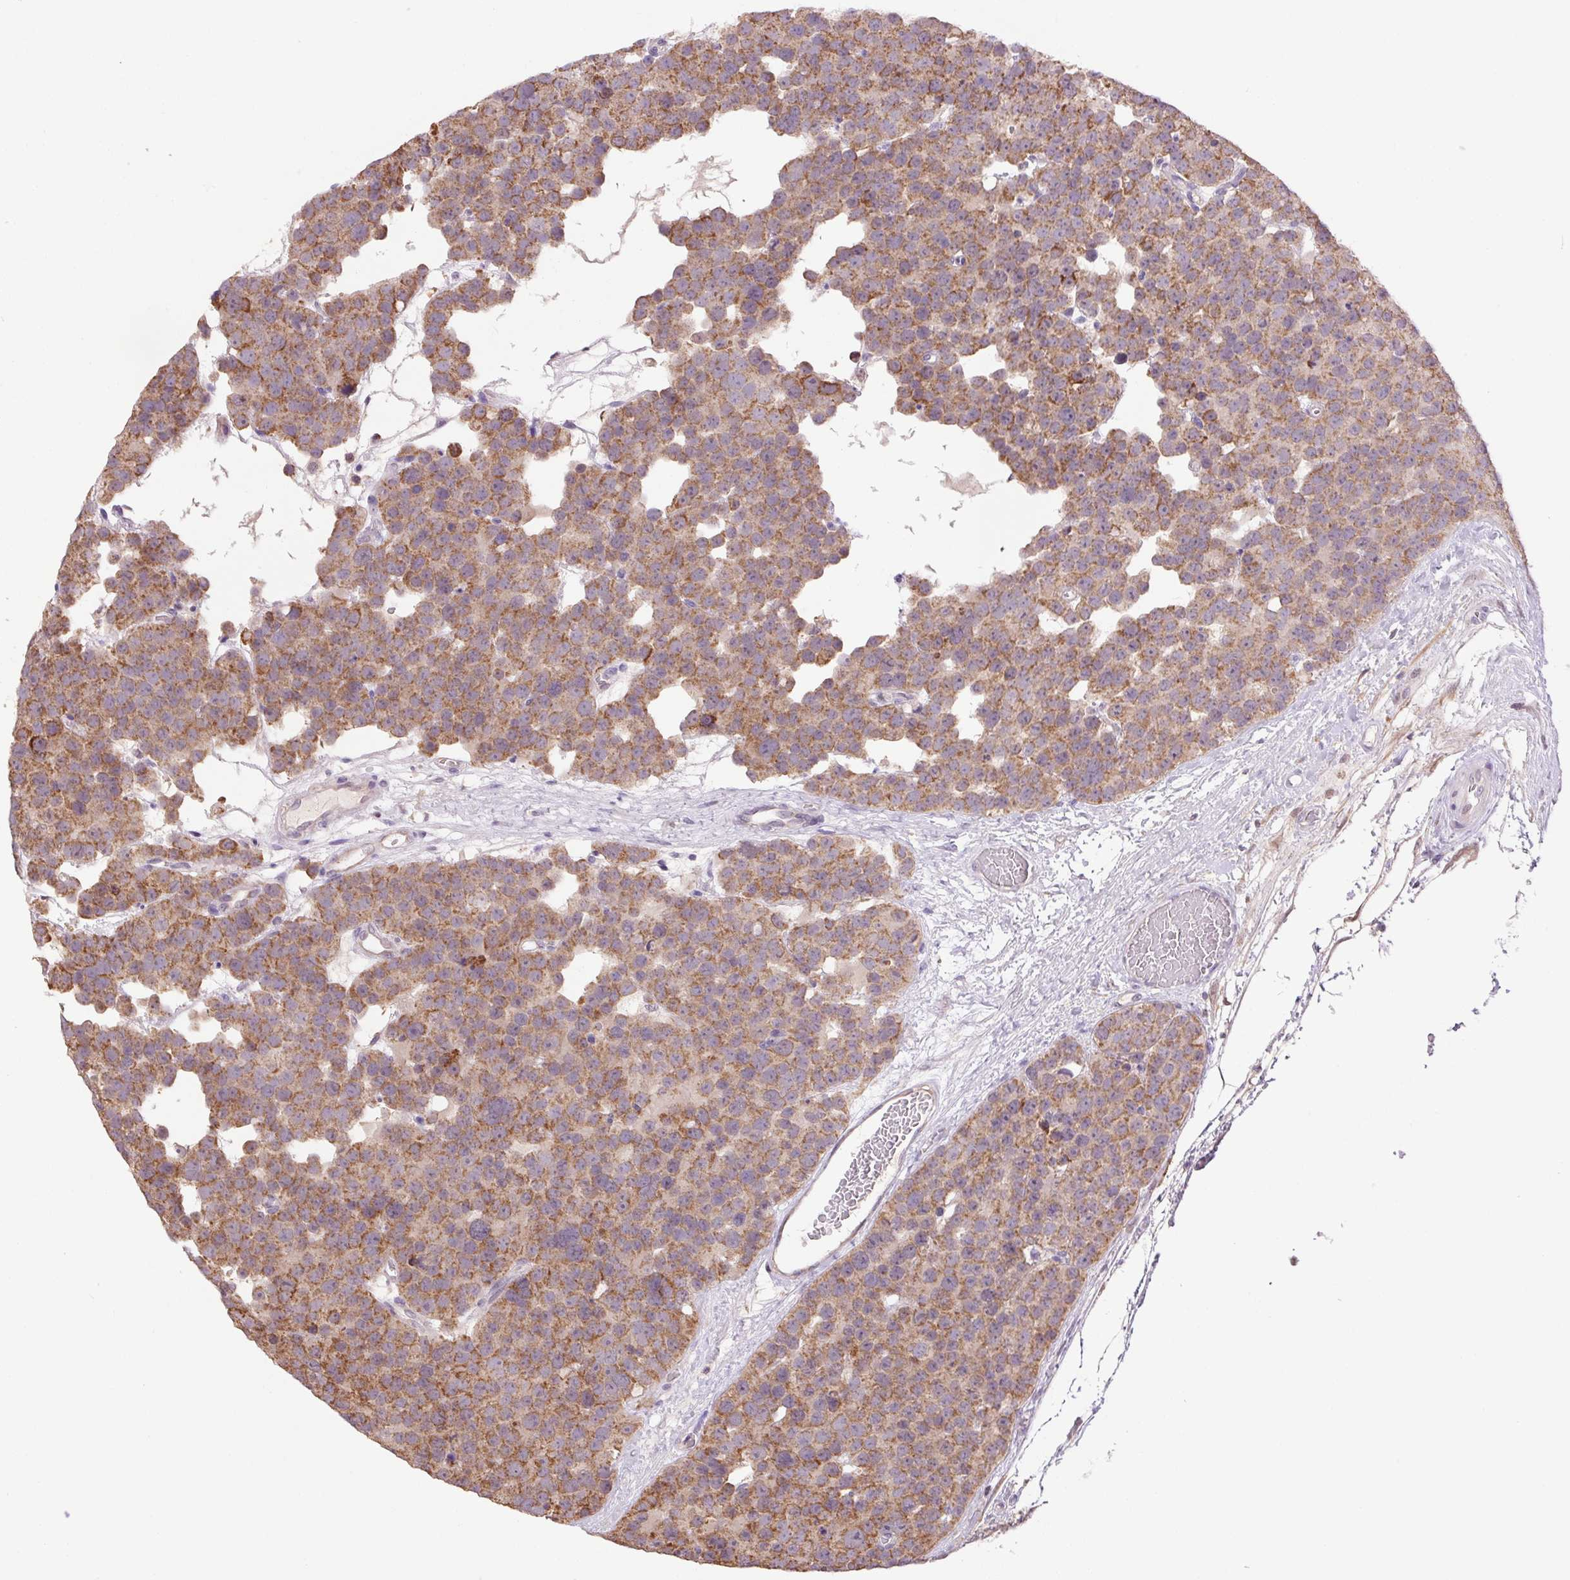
{"staining": {"intensity": "moderate", "quantity": ">75%", "location": "cytoplasmic/membranous"}, "tissue": "testis cancer", "cell_type": "Tumor cells", "image_type": "cancer", "snomed": [{"axis": "morphology", "description": "Seminoma, NOS"}, {"axis": "topography", "description": "Testis"}], "caption": "Human testis cancer (seminoma) stained for a protein (brown) exhibits moderate cytoplasmic/membranous positive positivity in approximately >75% of tumor cells.", "gene": "SGF29", "patient": {"sex": "male", "age": 71}}